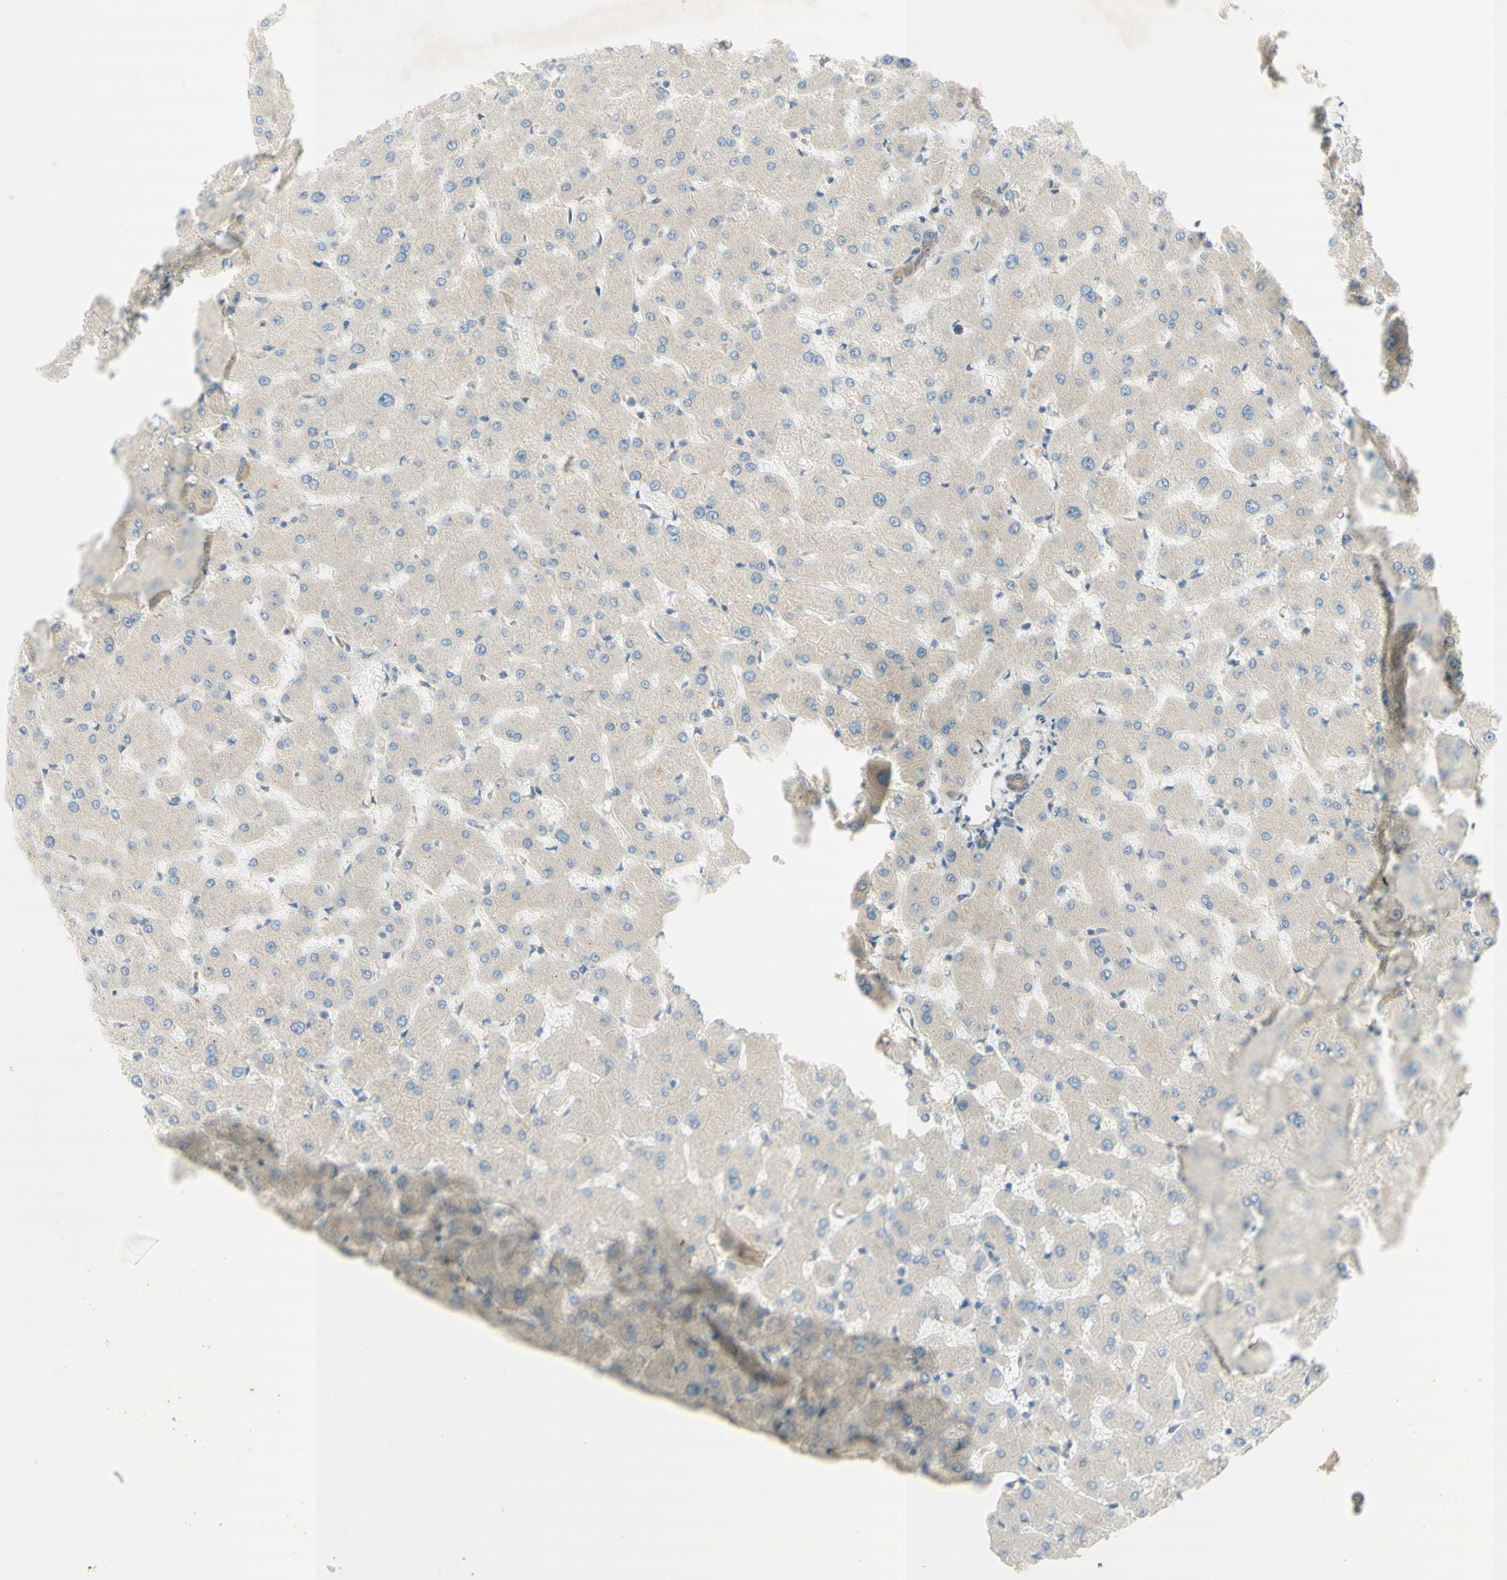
{"staining": {"intensity": "weak", "quantity": ">75%", "location": "cytoplasmic/membranous"}, "tissue": "liver", "cell_type": "Cholangiocytes", "image_type": "normal", "snomed": [{"axis": "morphology", "description": "Normal tissue, NOS"}, {"axis": "topography", "description": "Liver"}], "caption": "IHC (DAB (3,3'-diaminobenzidine)) staining of unremarkable human liver displays weak cytoplasmic/membranous protein positivity in about >75% of cholangiocytes.", "gene": "DYNC1H1", "patient": {"sex": "female", "age": 63}}